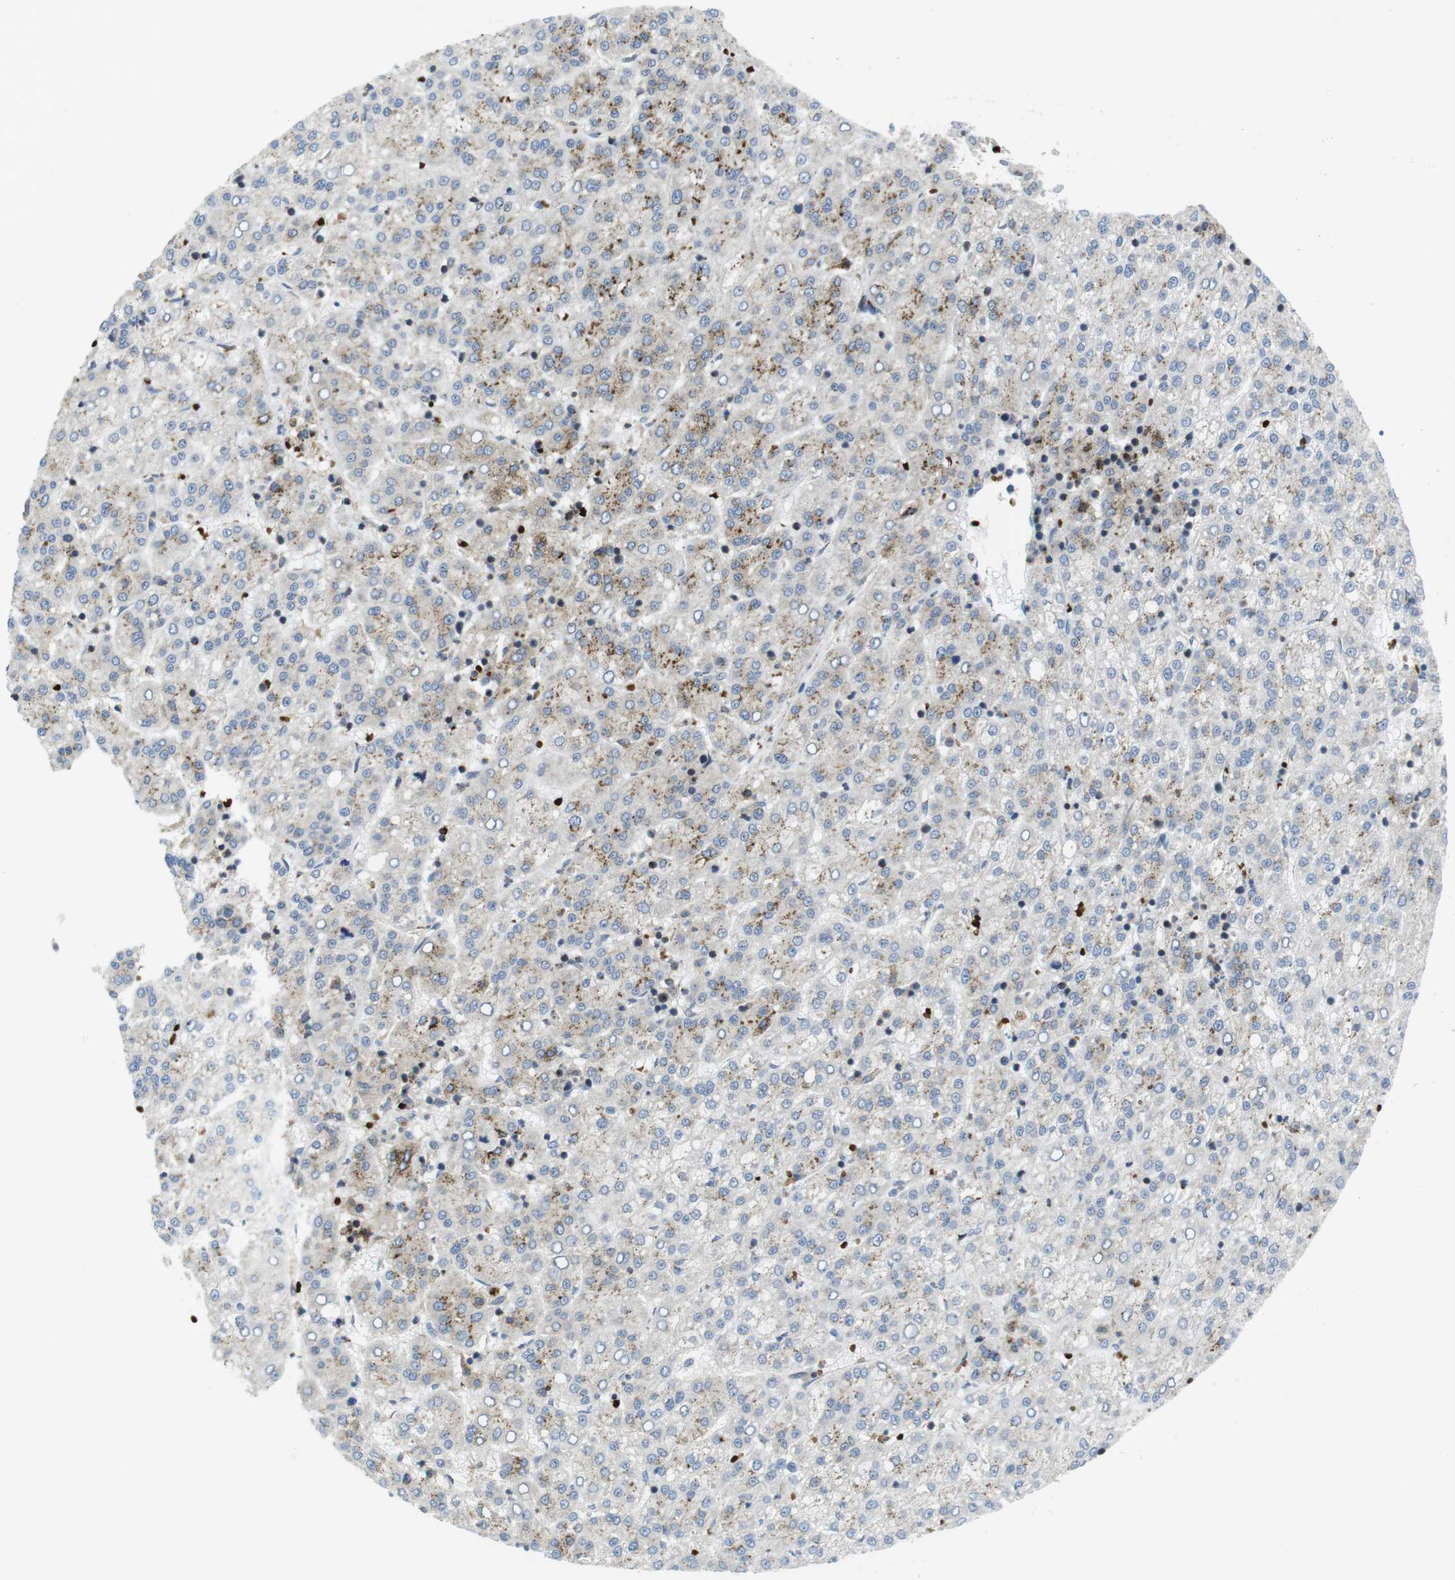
{"staining": {"intensity": "moderate", "quantity": "<25%", "location": "cytoplasmic/membranous"}, "tissue": "liver cancer", "cell_type": "Tumor cells", "image_type": "cancer", "snomed": [{"axis": "morphology", "description": "Carcinoma, Hepatocellular, NOS"}, {"axis": "topography", "description": "Liver"}], "caption": "Hepatocellular carcinoma (liver) tissue exhibits moderate cytoplasmic/membranous expression in approximately <25% of tumor cells, visualized by immunohistochemistry.", "gene": "CUL7", "patient": {"sex": "female", "age": 58}}